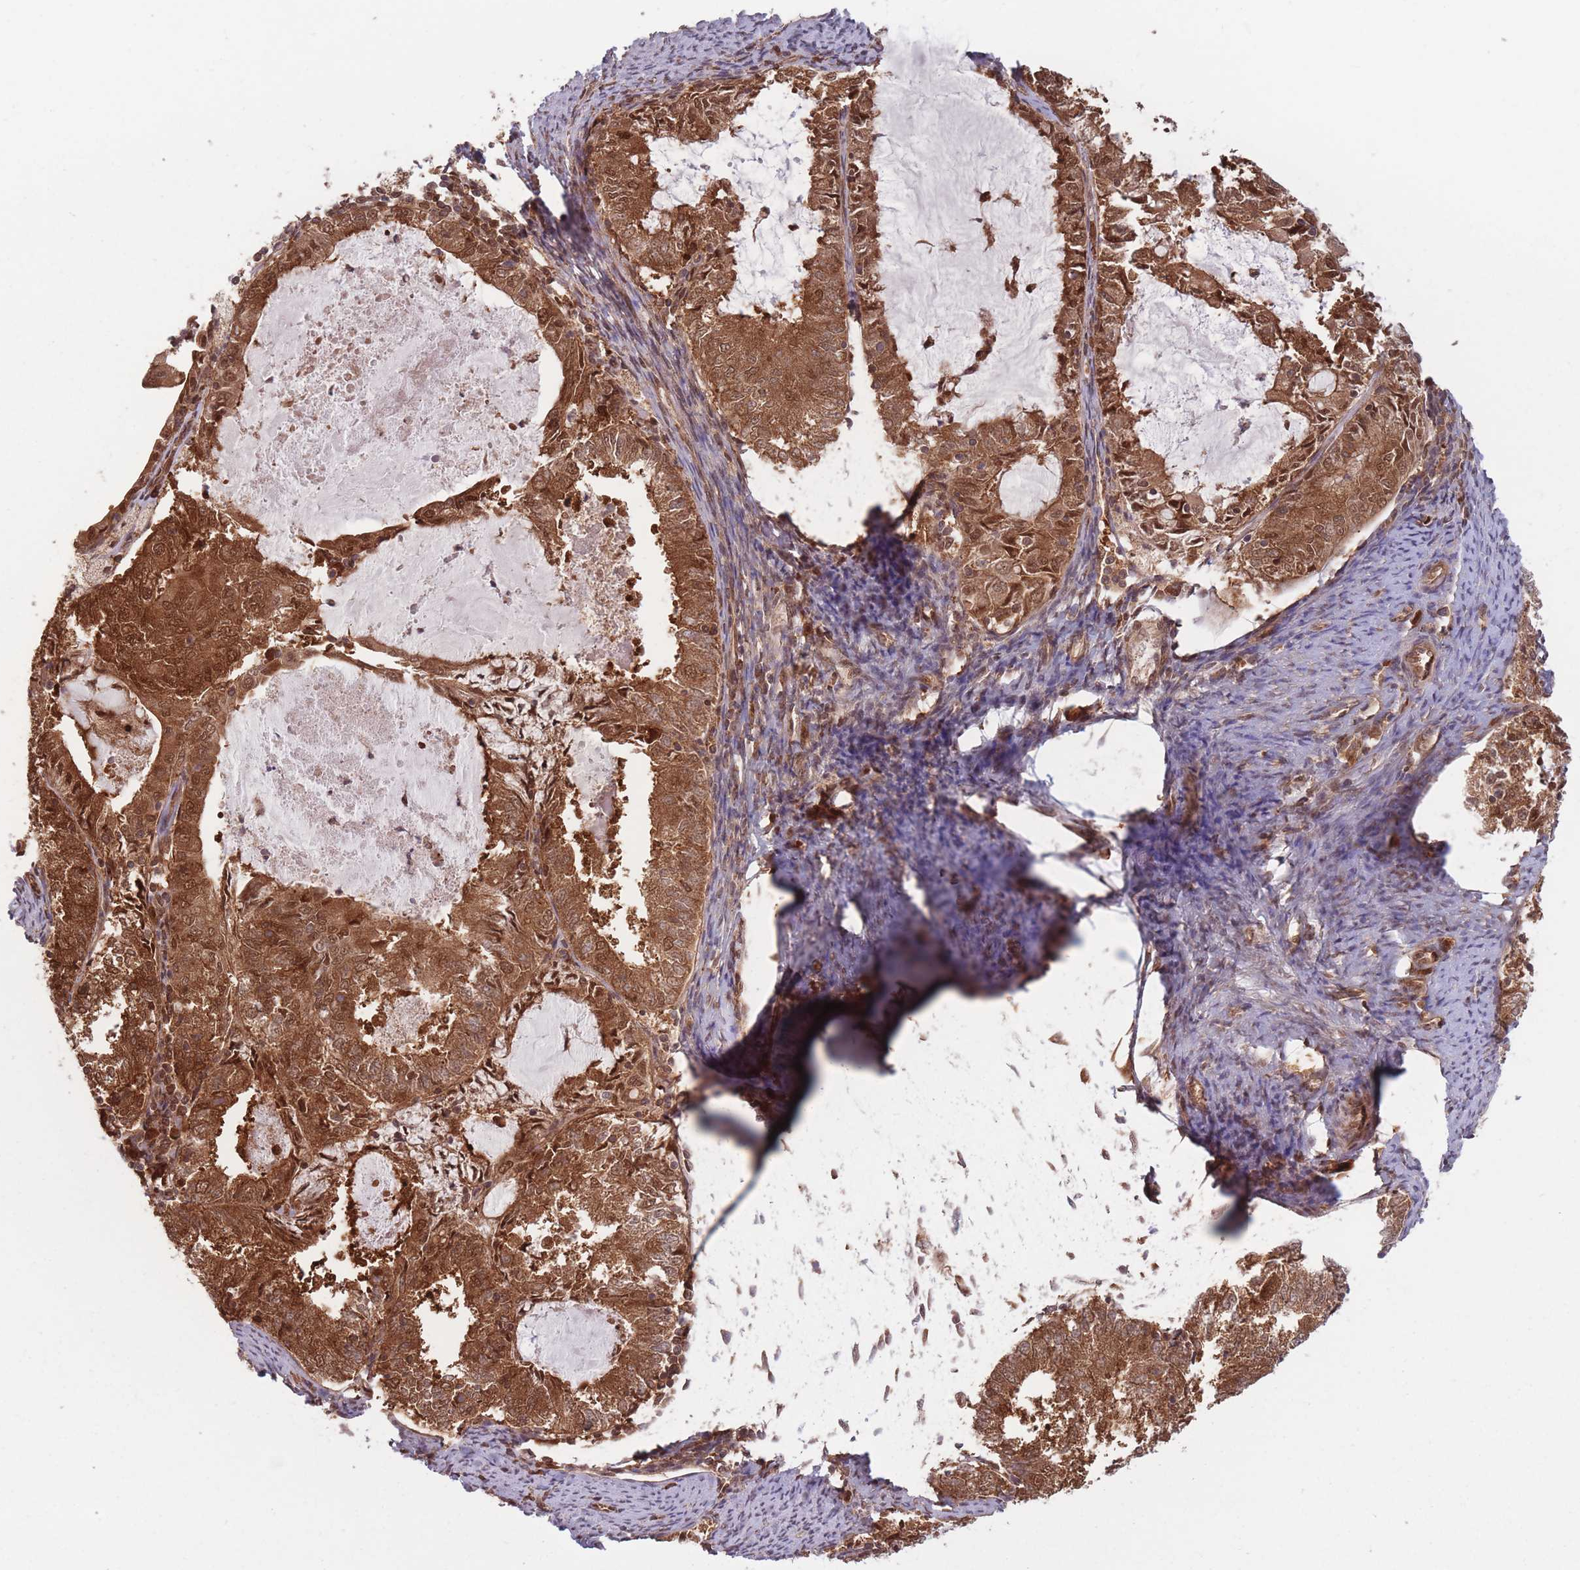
{"staining": {"intensity": "strong", "quantity": ">75%", "location": "cytoplasmic/membranous,nuclear"}, "tissue": "endometrial cancer", "cell_type": "Tumor cells", "image_type": "cancer", "snomed": [{"axis": "morphology", "description": "Adenocarcinoma, NOS"}, {"axis": "topography", "description": "Endometrium"}], "caption": "Endometrial adenocarcinoma was stained to show a protein in brown. There is high levels of strong cytoplasmic/membranous and nuclear staining in approximately >75% of tumor cells.", "gene": "PODXL2", "patient": {"sex": "female", "age": 57}}